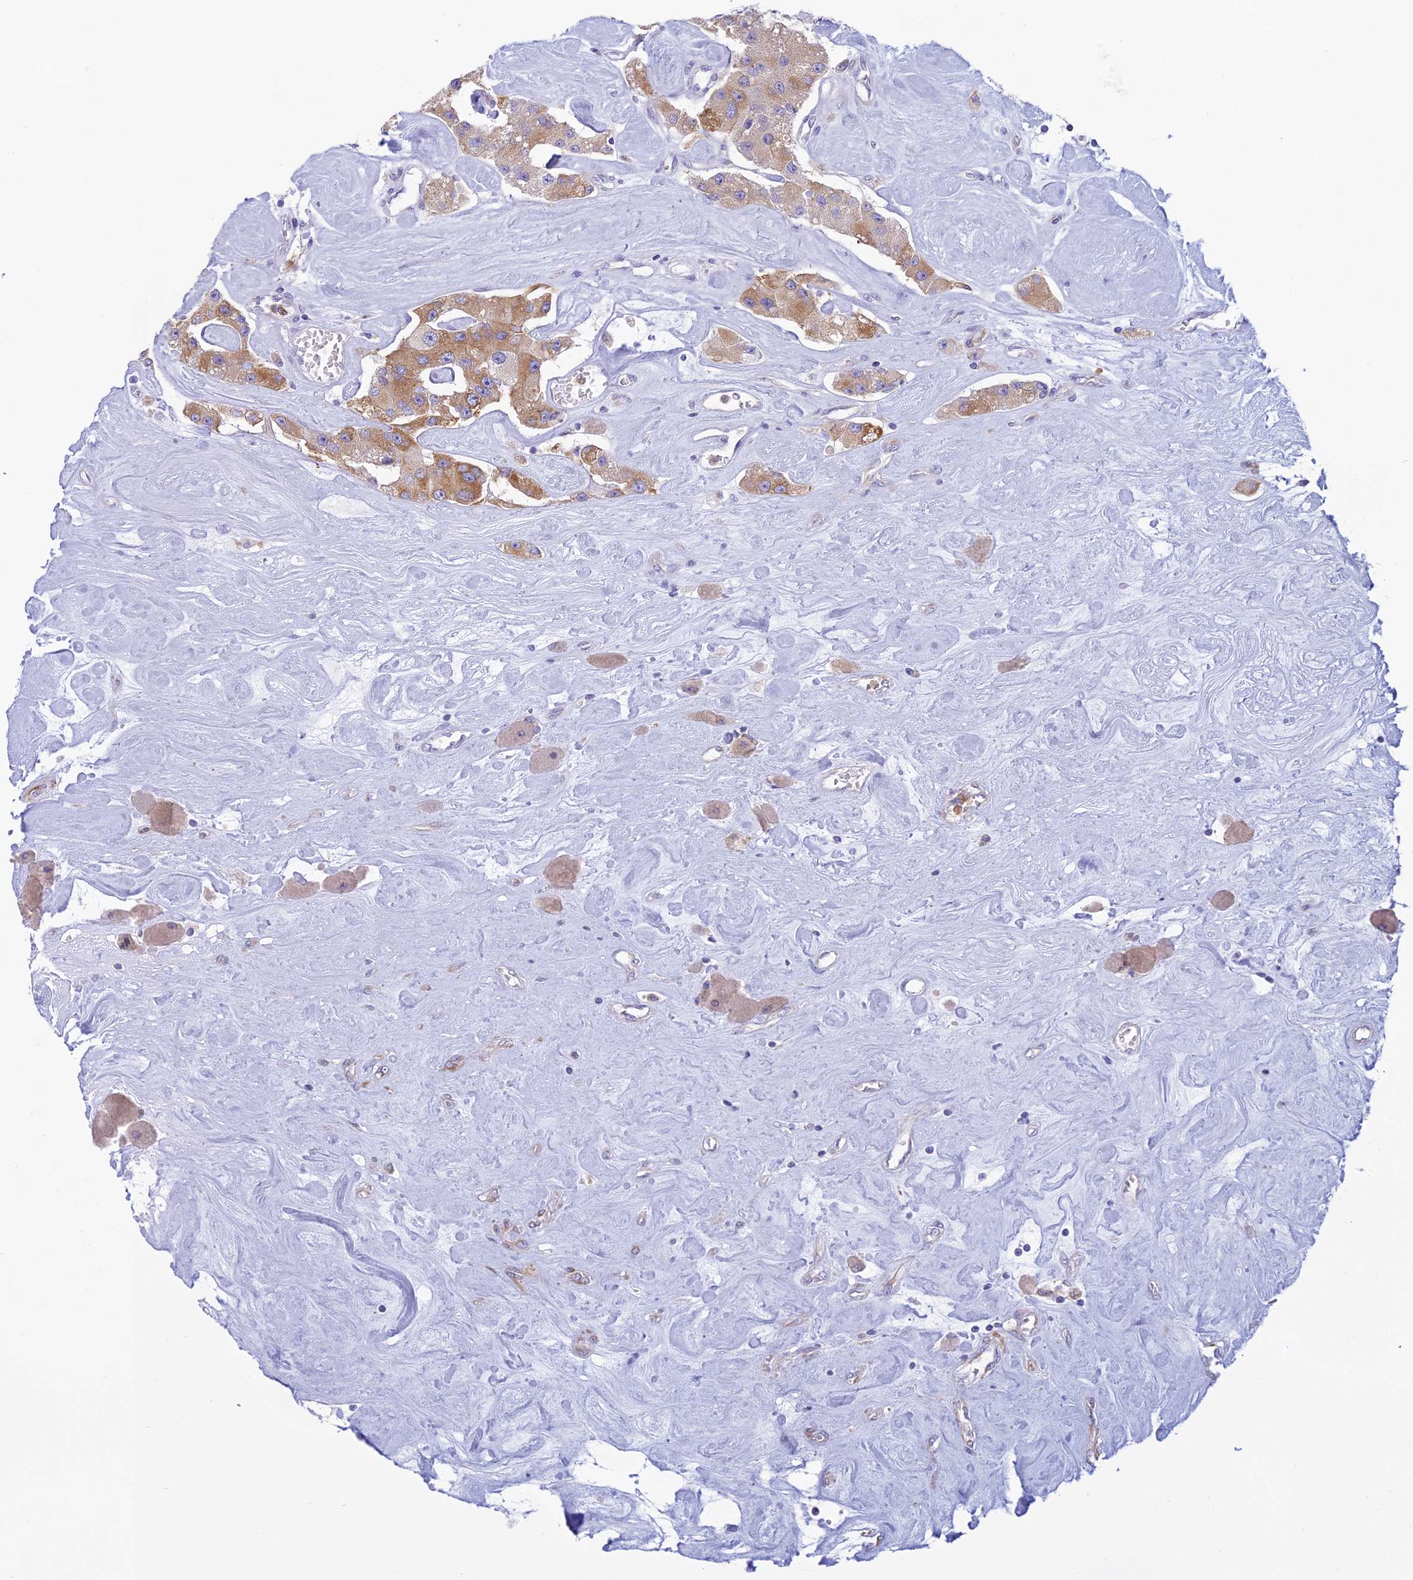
{"staining": {"intensity": "moderate", "quantity": ">75%", "location": "cytoplasmic/membranous"}, "tissue": "carcinoid", "cell_type": "Tumor cells", "image_type": "cancer", "snomed": [{"axis": "morphology", "description": "Carcinoid, malignant, NOS"}, {"axis": "topography", "description": "Pancreas"}], "caption": "Protein analysis of carcinoid tissue reveals moderate cytoplasmic/membranous expression in about >75% of tumor cells.", "gene": "HM13", "patient": {"sex": "male", "age": 41}}